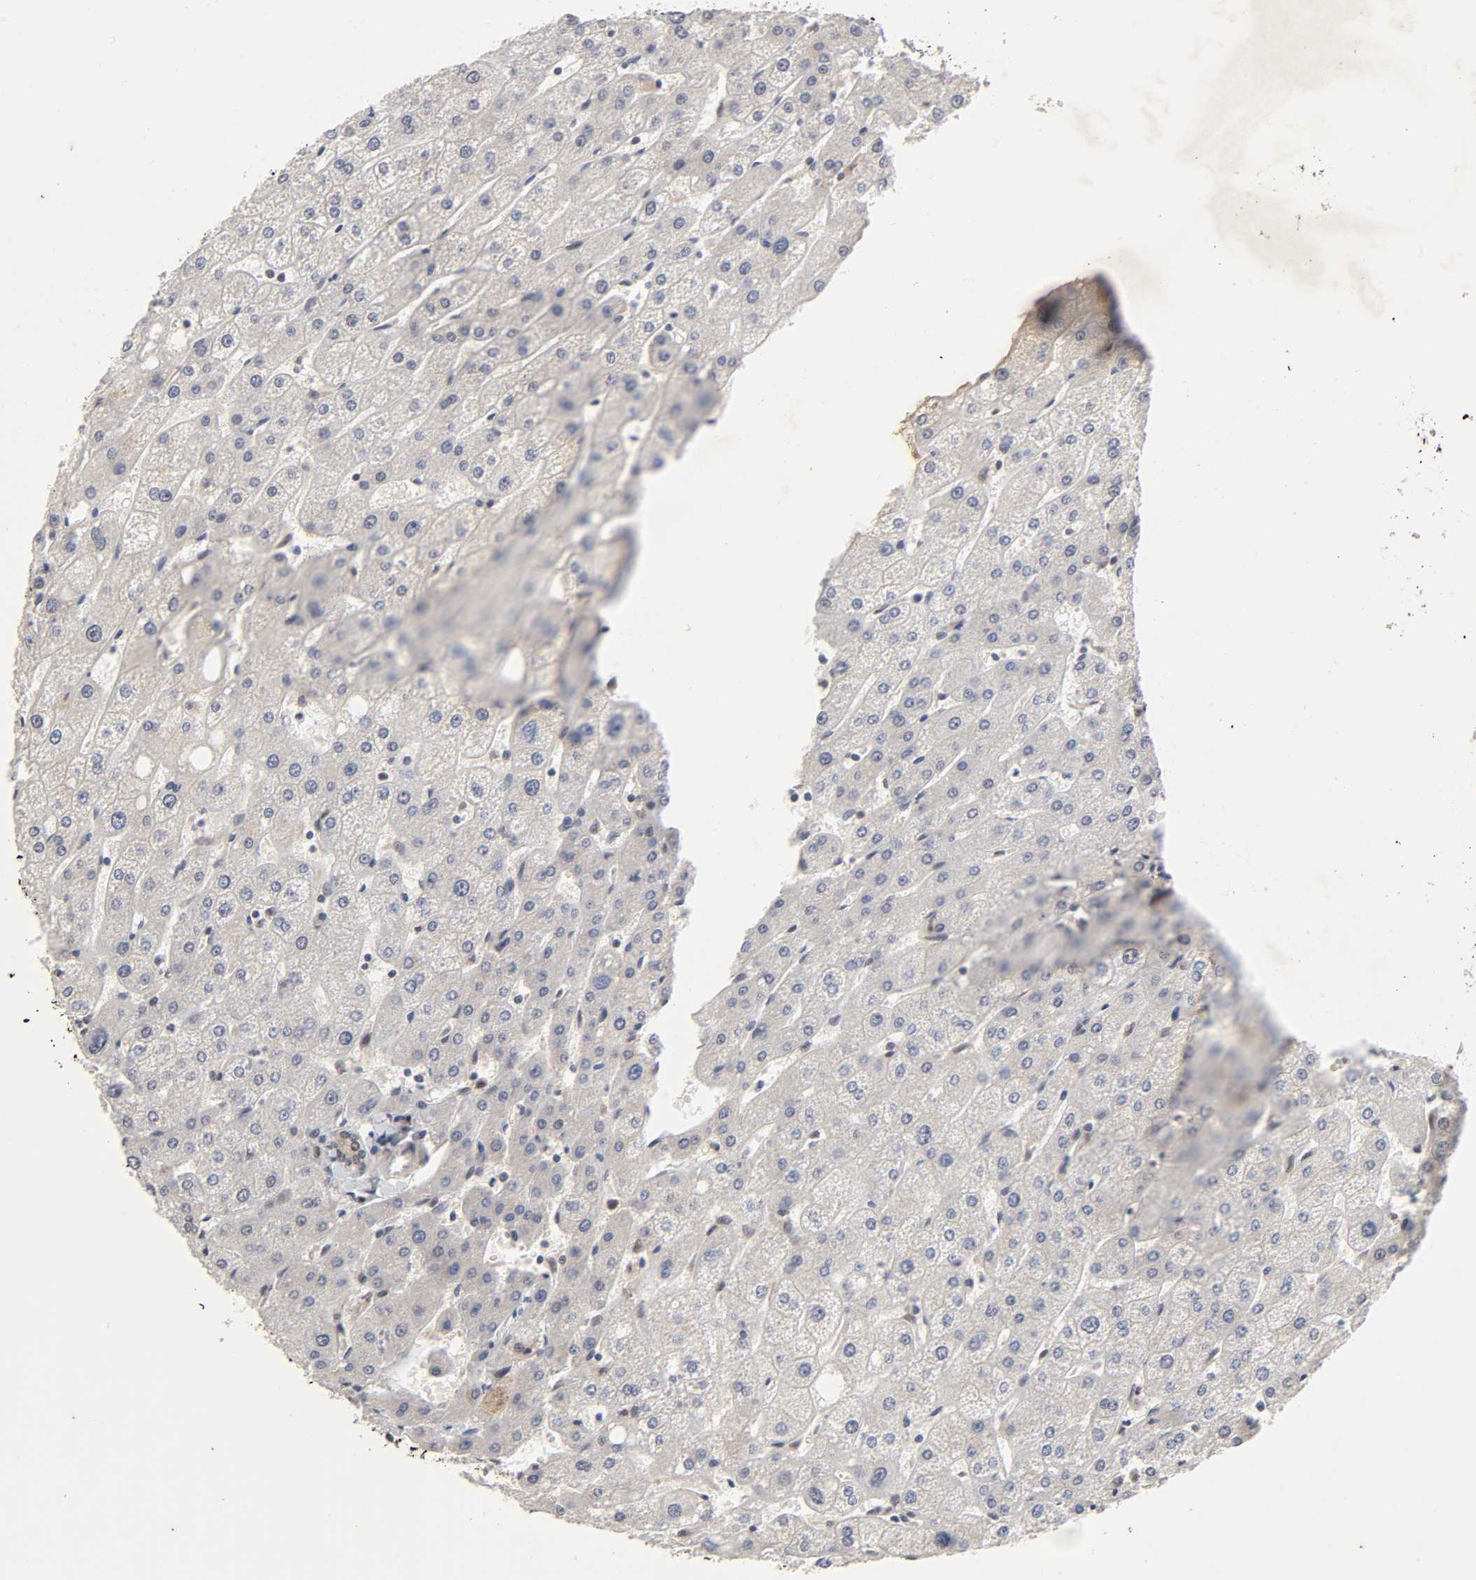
{"staining": {"intensity": "weak", "quantity": "25%-75%", "location": "cytoplasmic/membranous"}, "tissue": "liver", "cell_type": "Cholangiocytes", "image_type": "normal", "snomed": [{"axis": "morphology", "description": "Normal tissue, NOS"}, {"axis": "topography", "description": "Liver"}], "caption": "Immunohistochemistry (IHC) micrograph of normal liver: human liver stained using immunohistochemistry demonstrates low levels of weak protein expression localized specifically in the cytoplasmic/membranous of cholangiocytes, appearing as a cytoplasmic/membranous brown color.", "gene": "EP300", "patient": {"sex": "male", "age": 67}}